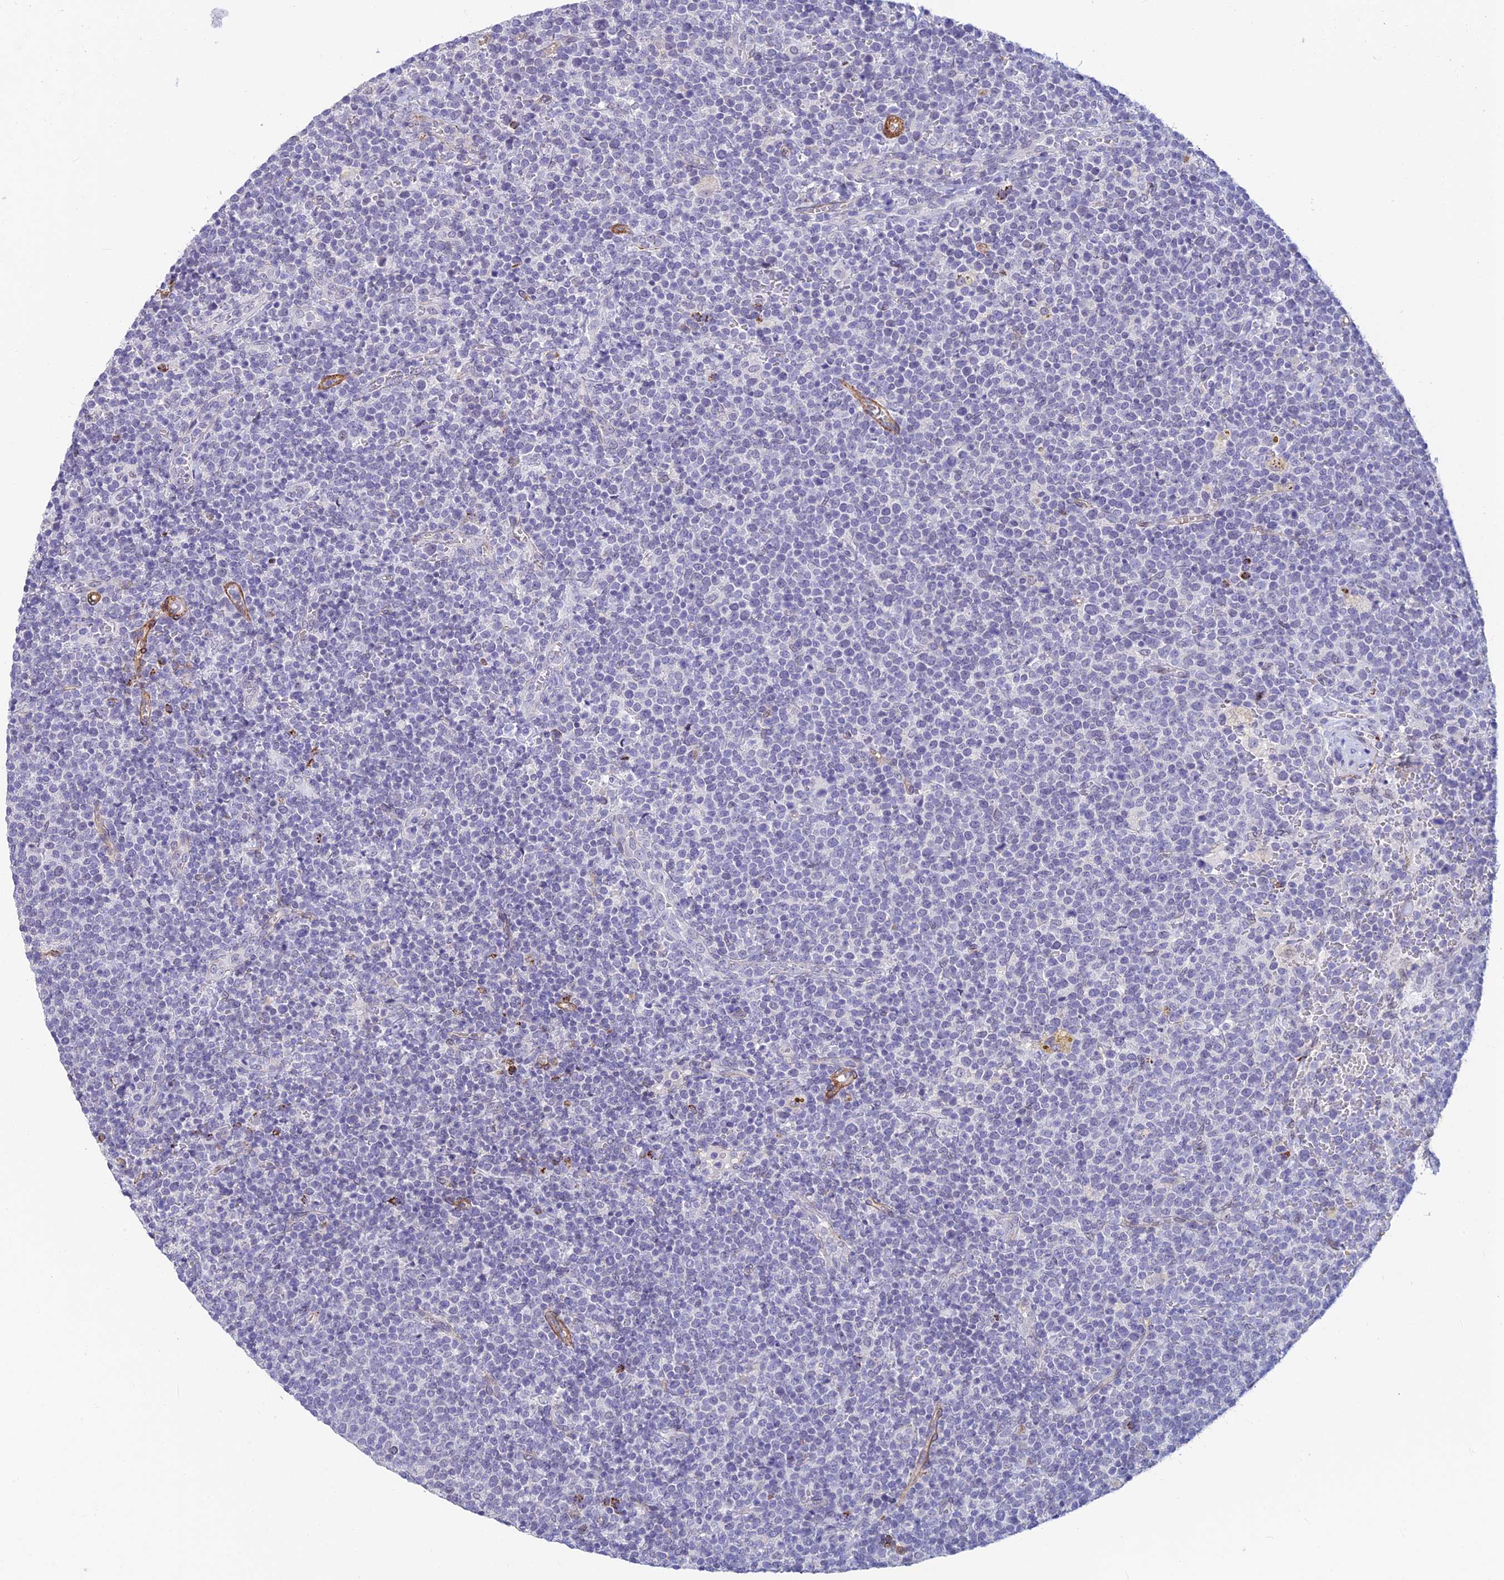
{"staining": {"intensity": "negative", "quantity": "none", "location": "none"}, "tissue": "lymphoma", "cell_type": "Tumor cells", "image_type": "cancer", "snomed": [{"axis": "morphology", "description": "Malignant lymphoma, non-Hodgkin's type, High grade"}, {"axis": "topography", "description": "Lymph node"}], "caption": "Micrograph shows no protein positivity in tumor cells of lymphoma tissue.", "gene": "ALDH1L2", "patient": {"sex": "male", "age": 61}}